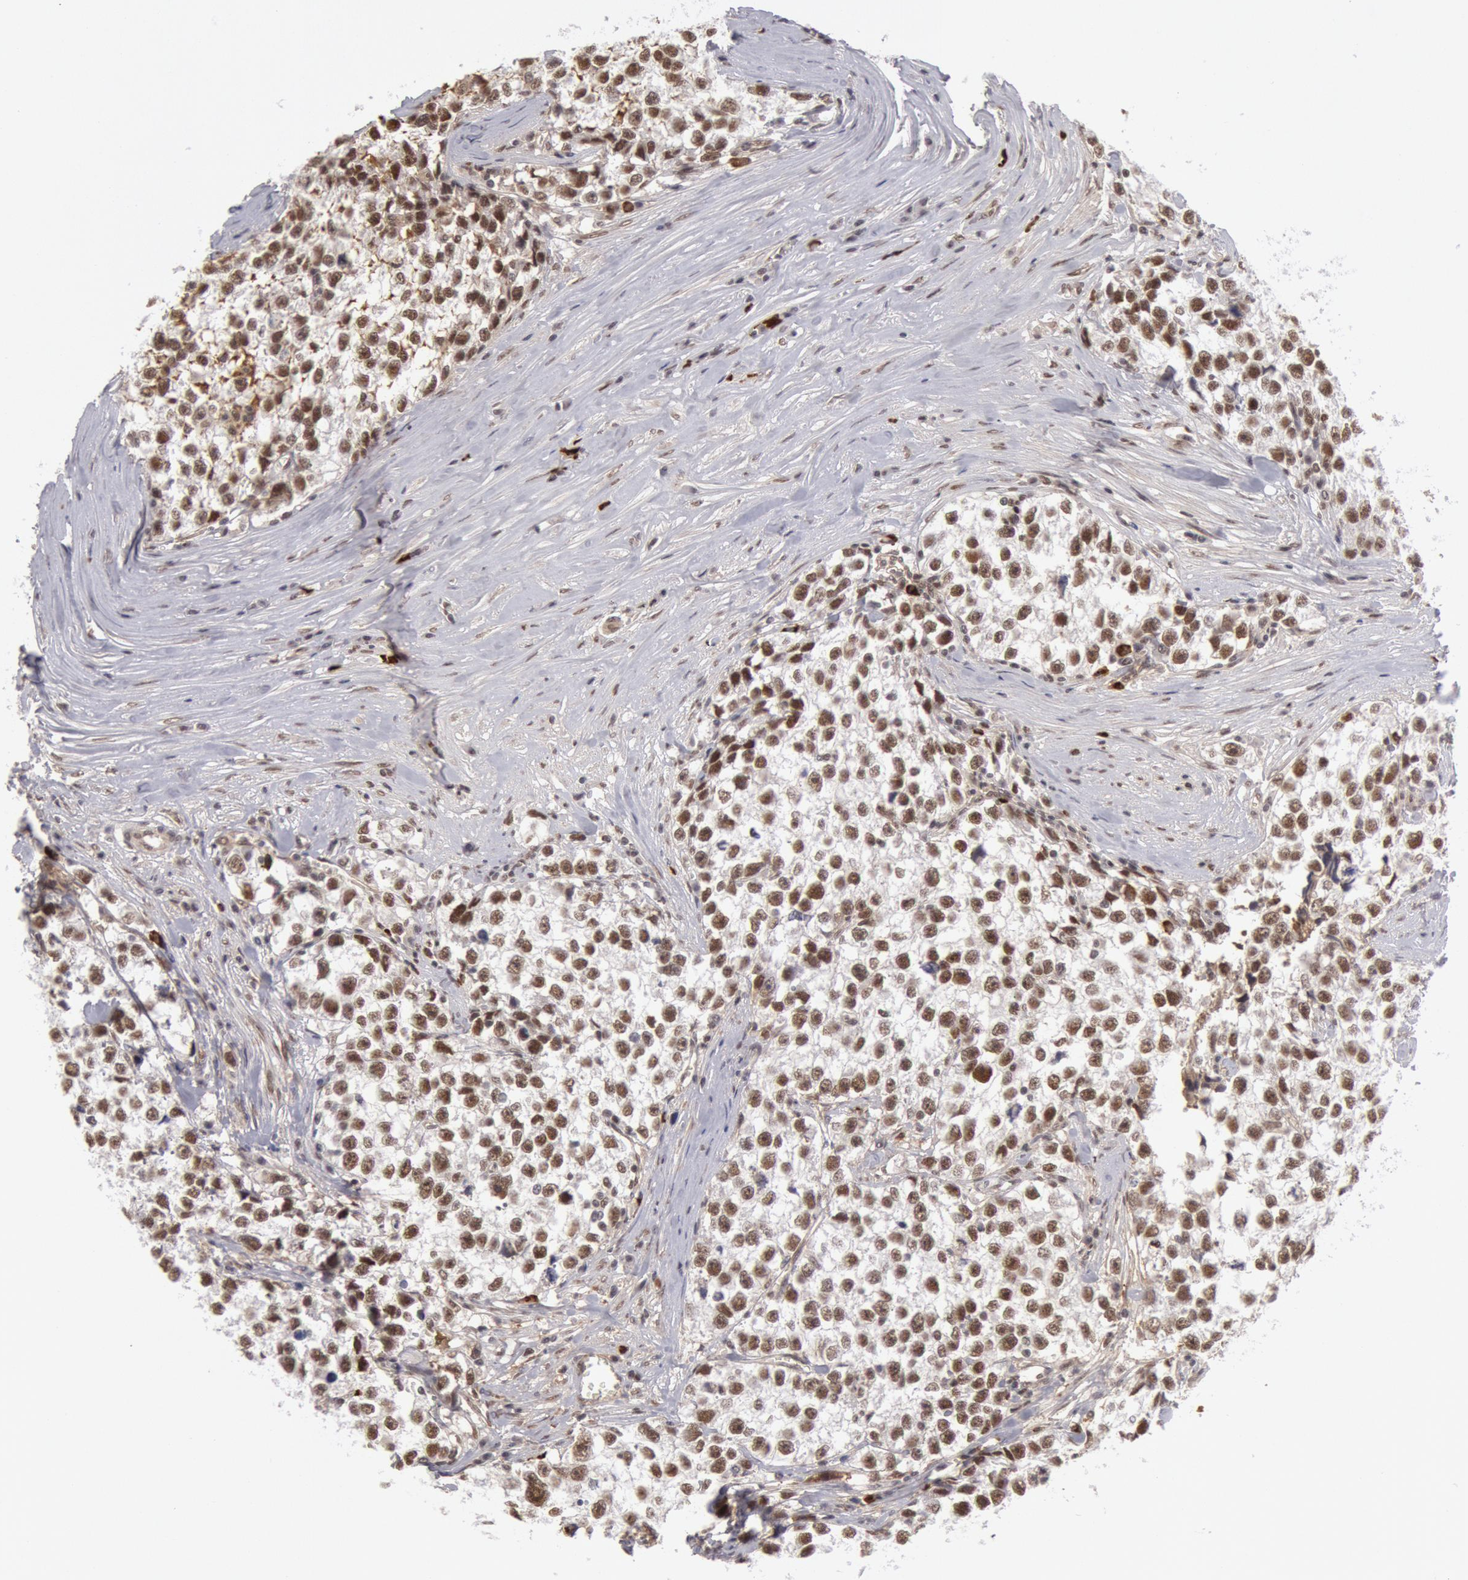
{"staining": {"intensity": "moderate", "quantity": ">75%", "location": "nuclear"}, "tissue": "testis cancer", "cell_type": "Tumor cells", "image_type": "cancer", "snomed": [{"axis": "morphology", "description": "Seminoma, NOS"}, {"axis": "morphology", "description": "Carcinoma, Embryonal, NOS"}, {"axis": "topography", "description": "Testis"}], "caption": "A brown stain highlights moderate nuclear positivity of a protein in human testis cancer (embryonal carcinoma) tumor cells.", "gene": "PPP4R3B", "patient": {"sex": "male", "age": 30}}